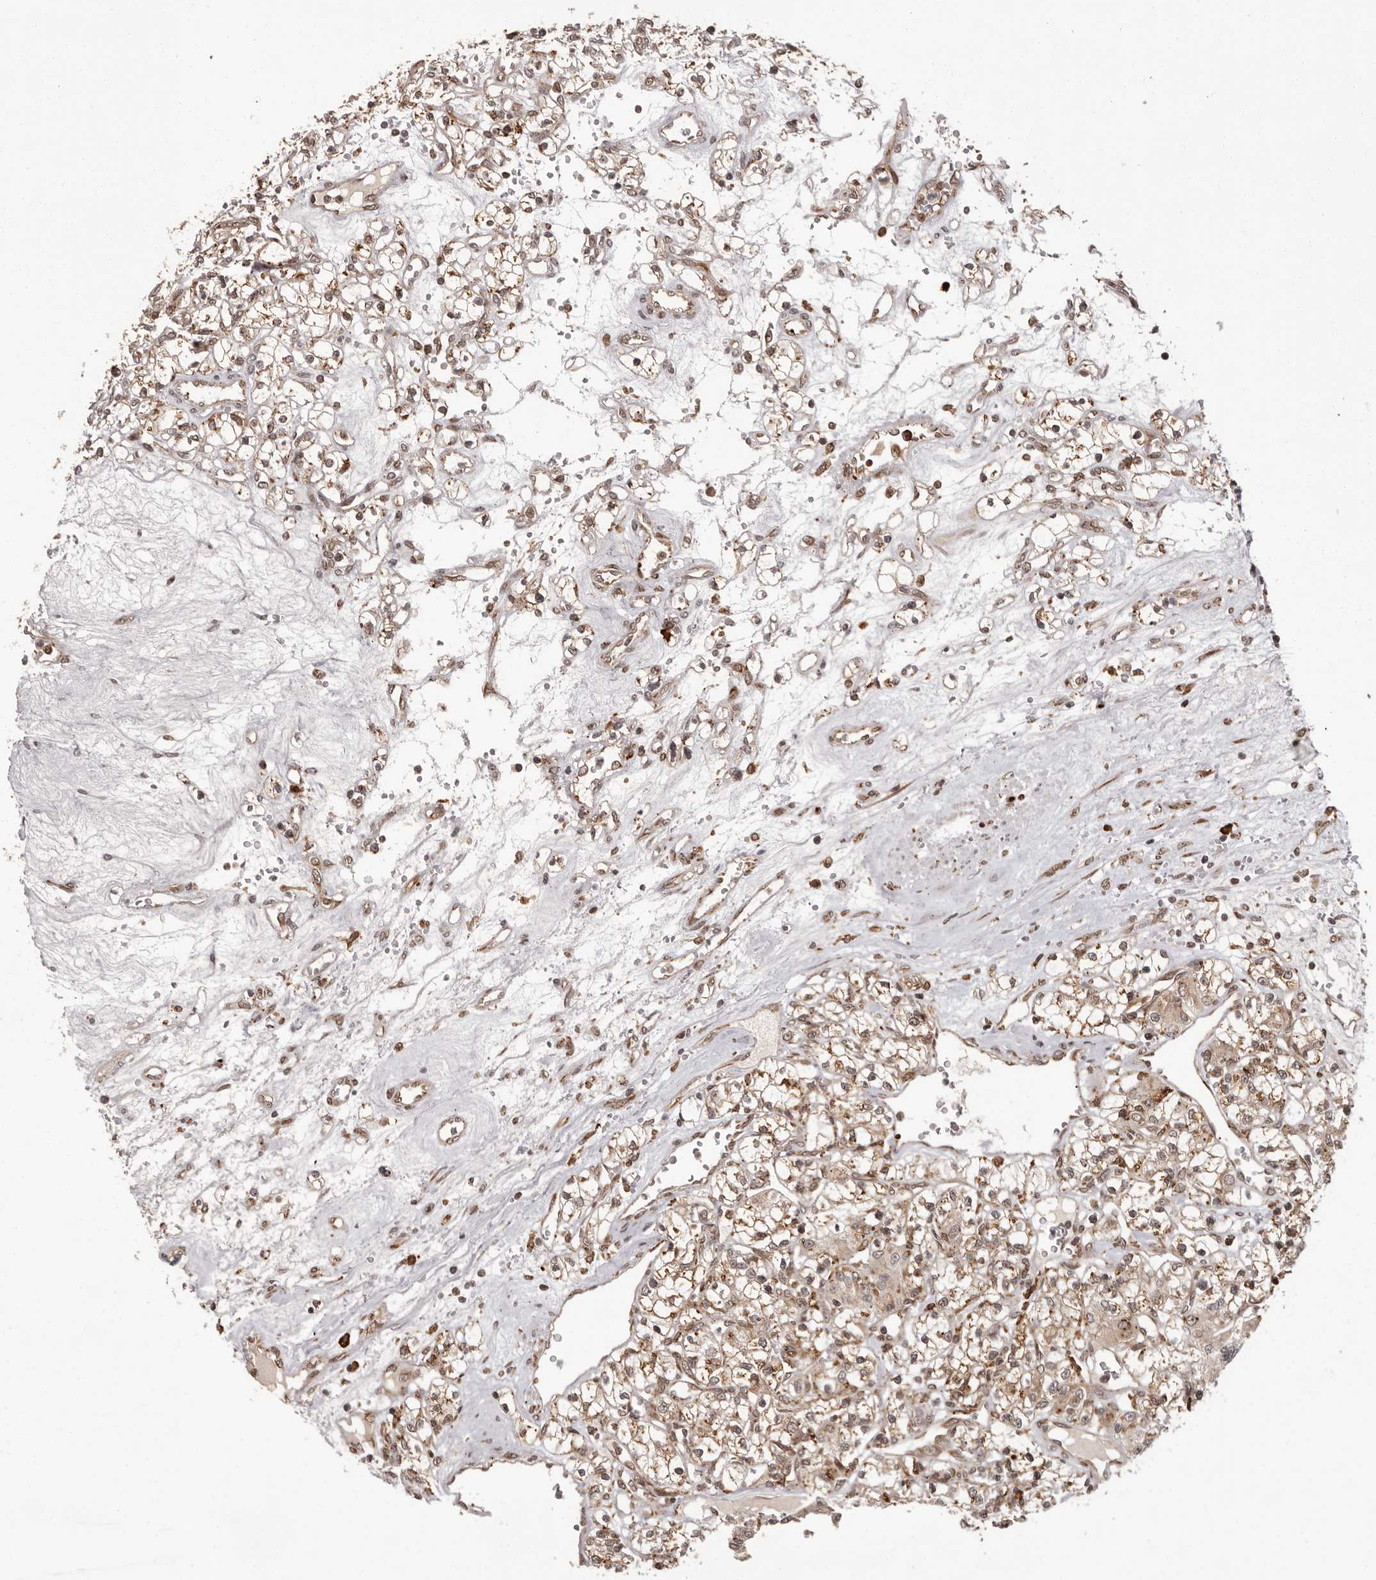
{"staining": {"intensity": "weak", "quantity": ">75%", "location": "cytoplasmic/membranous"}, "tissue": "renal cancer", "cell_type": "Tumor cells", "image_type": "cancer", "snomed": [{"axis": "morphology", "description": "Adenocarcinoma, NOS"}, {"axis": "topography", "description": "Kidney"}], "caption": "Human adenocarcinoma (renal) stained with a protein marker reveals weak staining in tumor cells.", "gene": "IL32", "patient": {"sex": "female", "age": 59}}